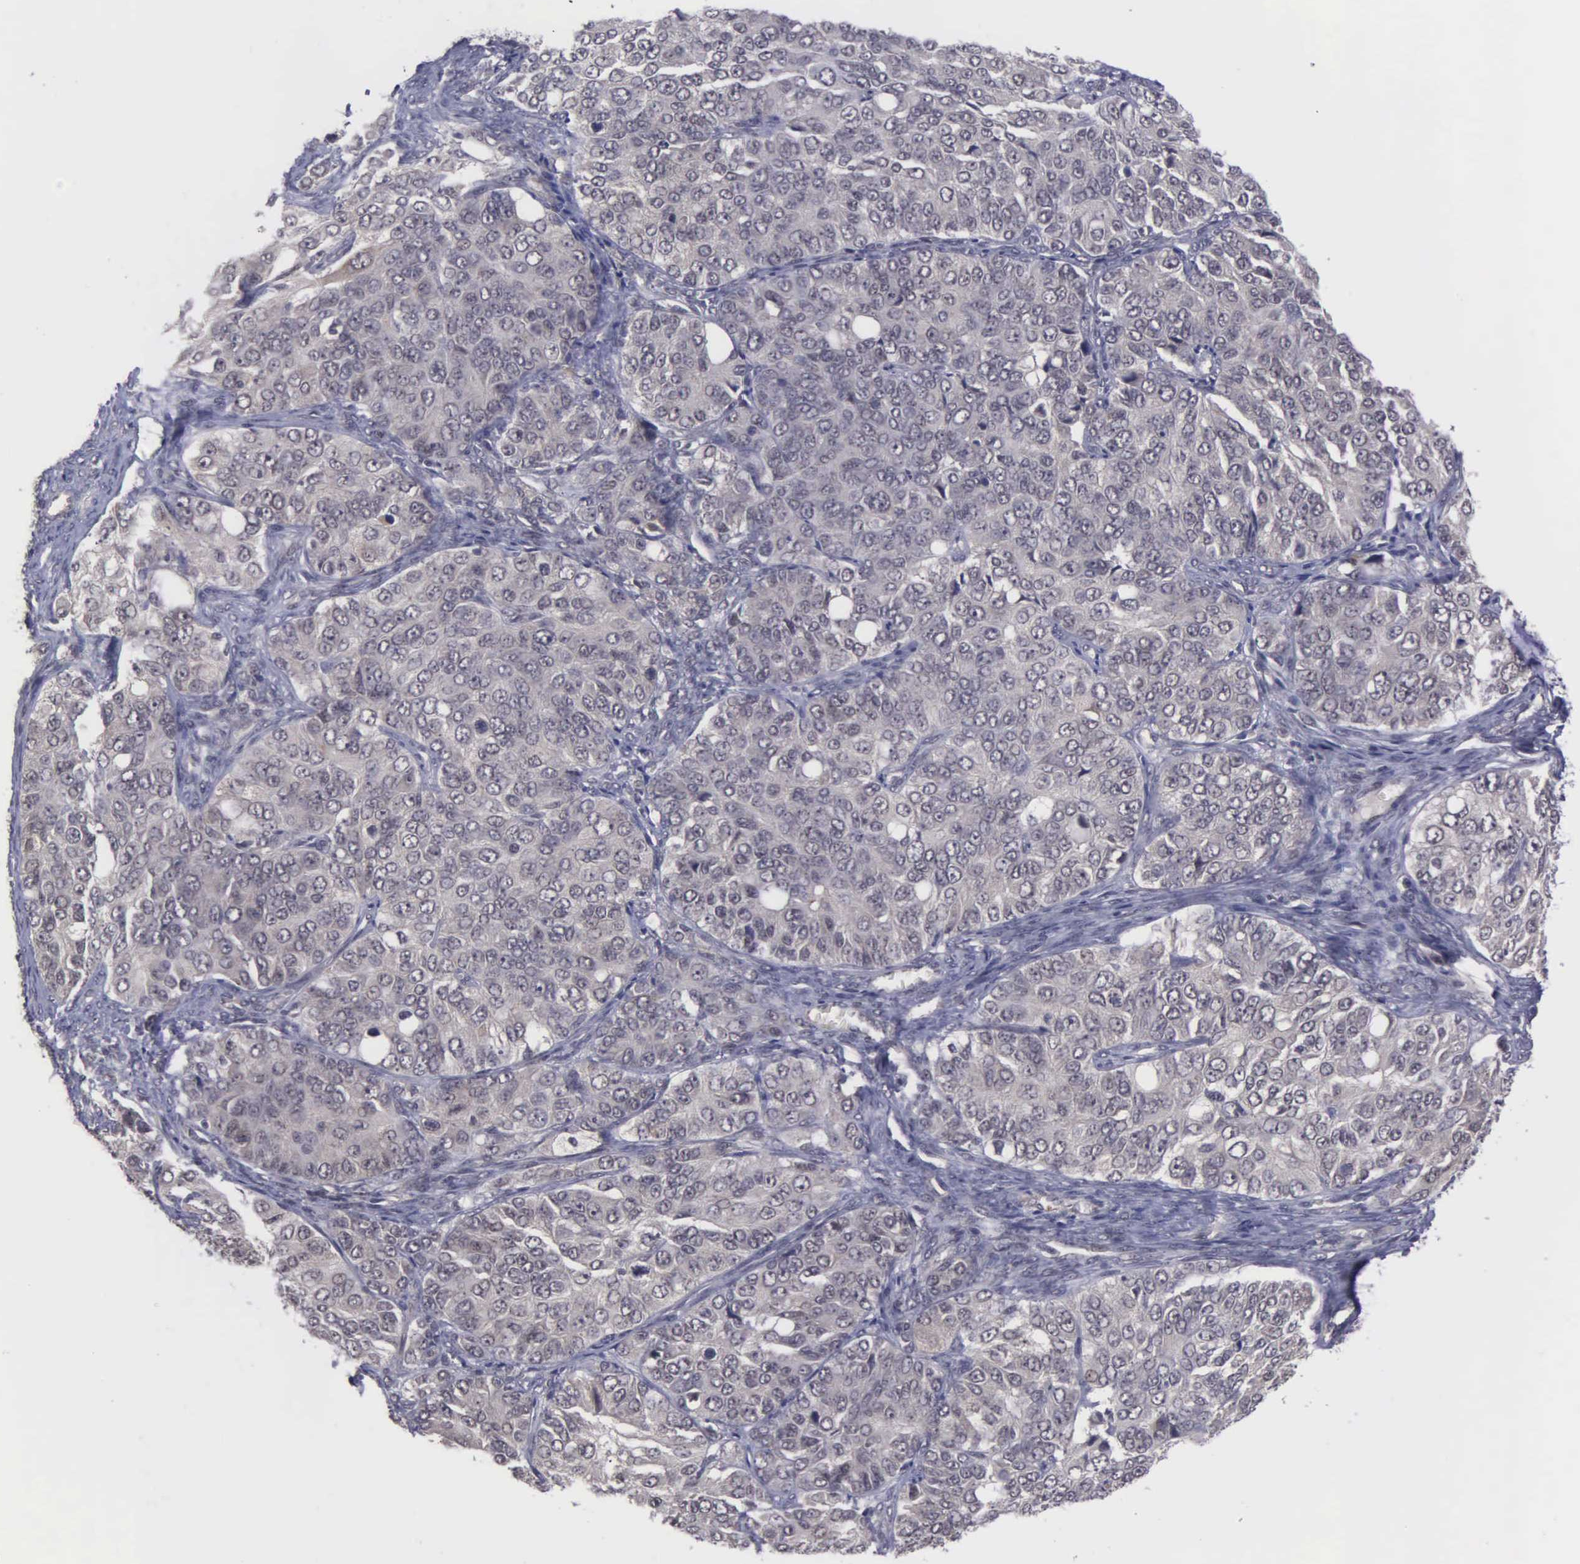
{"staining": {"intensity": "negative", "quantity": "none", "location": "none"}, "tissue": "ovarian cancer", "cell_type": "Tumor cells", "image_type": "cancer", "snomed": [{"axis": "morphology", "description": "Carcinoma, endometroid"}, {"axis": "topography", "description": "Ovary"}], "caption": "Micrograph shows no significant protein expression in tumor cells of endometroid carcinoma (ovarian).", "gene": "MAP3K9", "patient": {"sex": "female", "age": 51}}